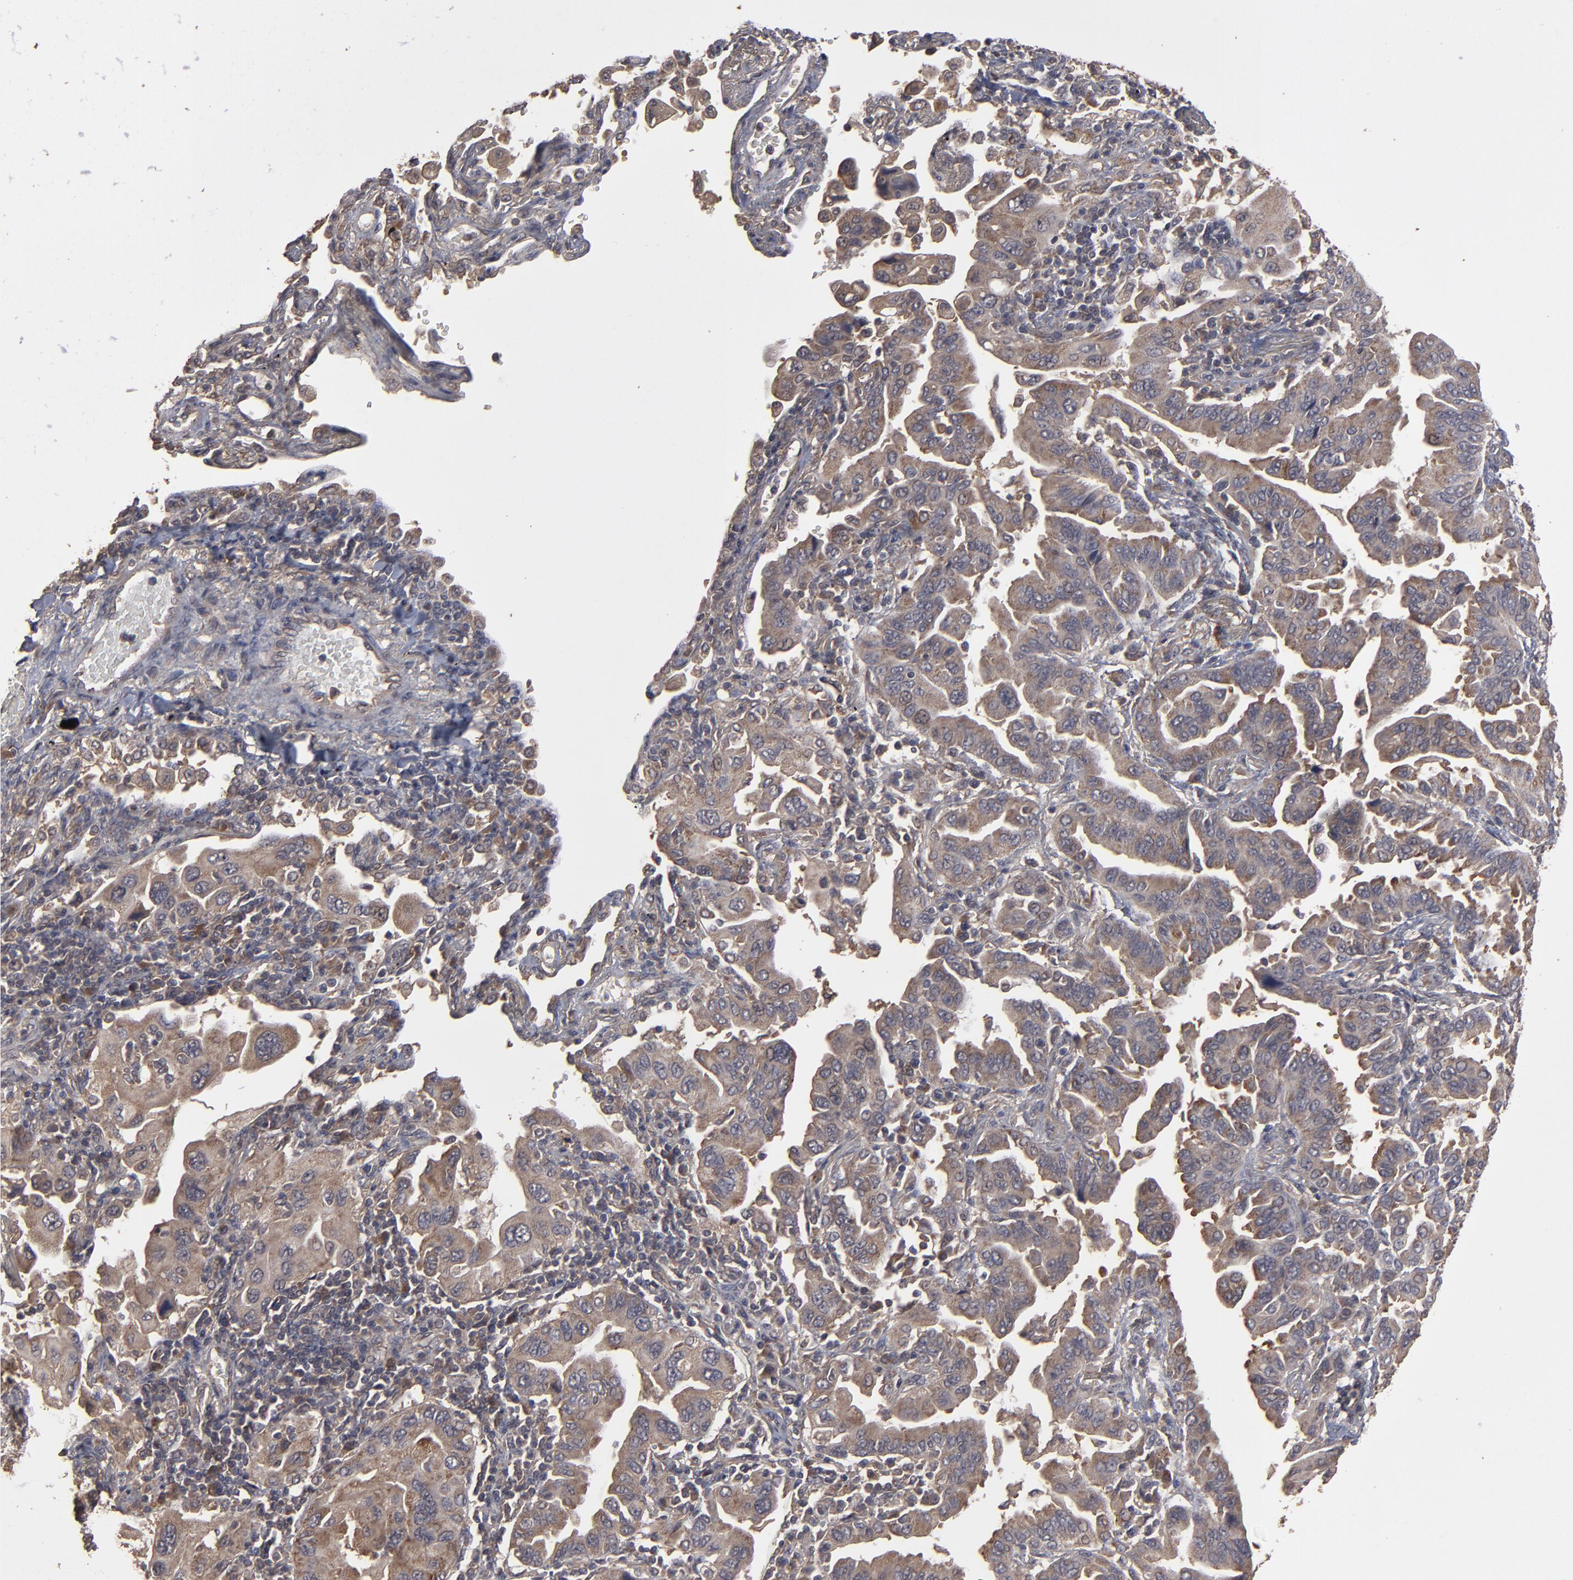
{"staining": {"intensity": "weak", "quantity": ">75%", "location": "cytoplasmic/membranous"}, "tissue": "lung cancer", "cell_type": "Tumor cells", "image_type": "cancer", "snomed": [{"axis": "morphology", "description": "Adenocarcinoma, NOS"}, {"axis": "topography", "description": "Lung"}], "caption": "Immunohistochemistry of lung cancer (adenocarcinoma) exhibits low levels of weak cytoplasmic/membranous positivity in about >75% of tumor cells.", "gene": "MMP2", "patient": {"sex": "female", "age": 65}}